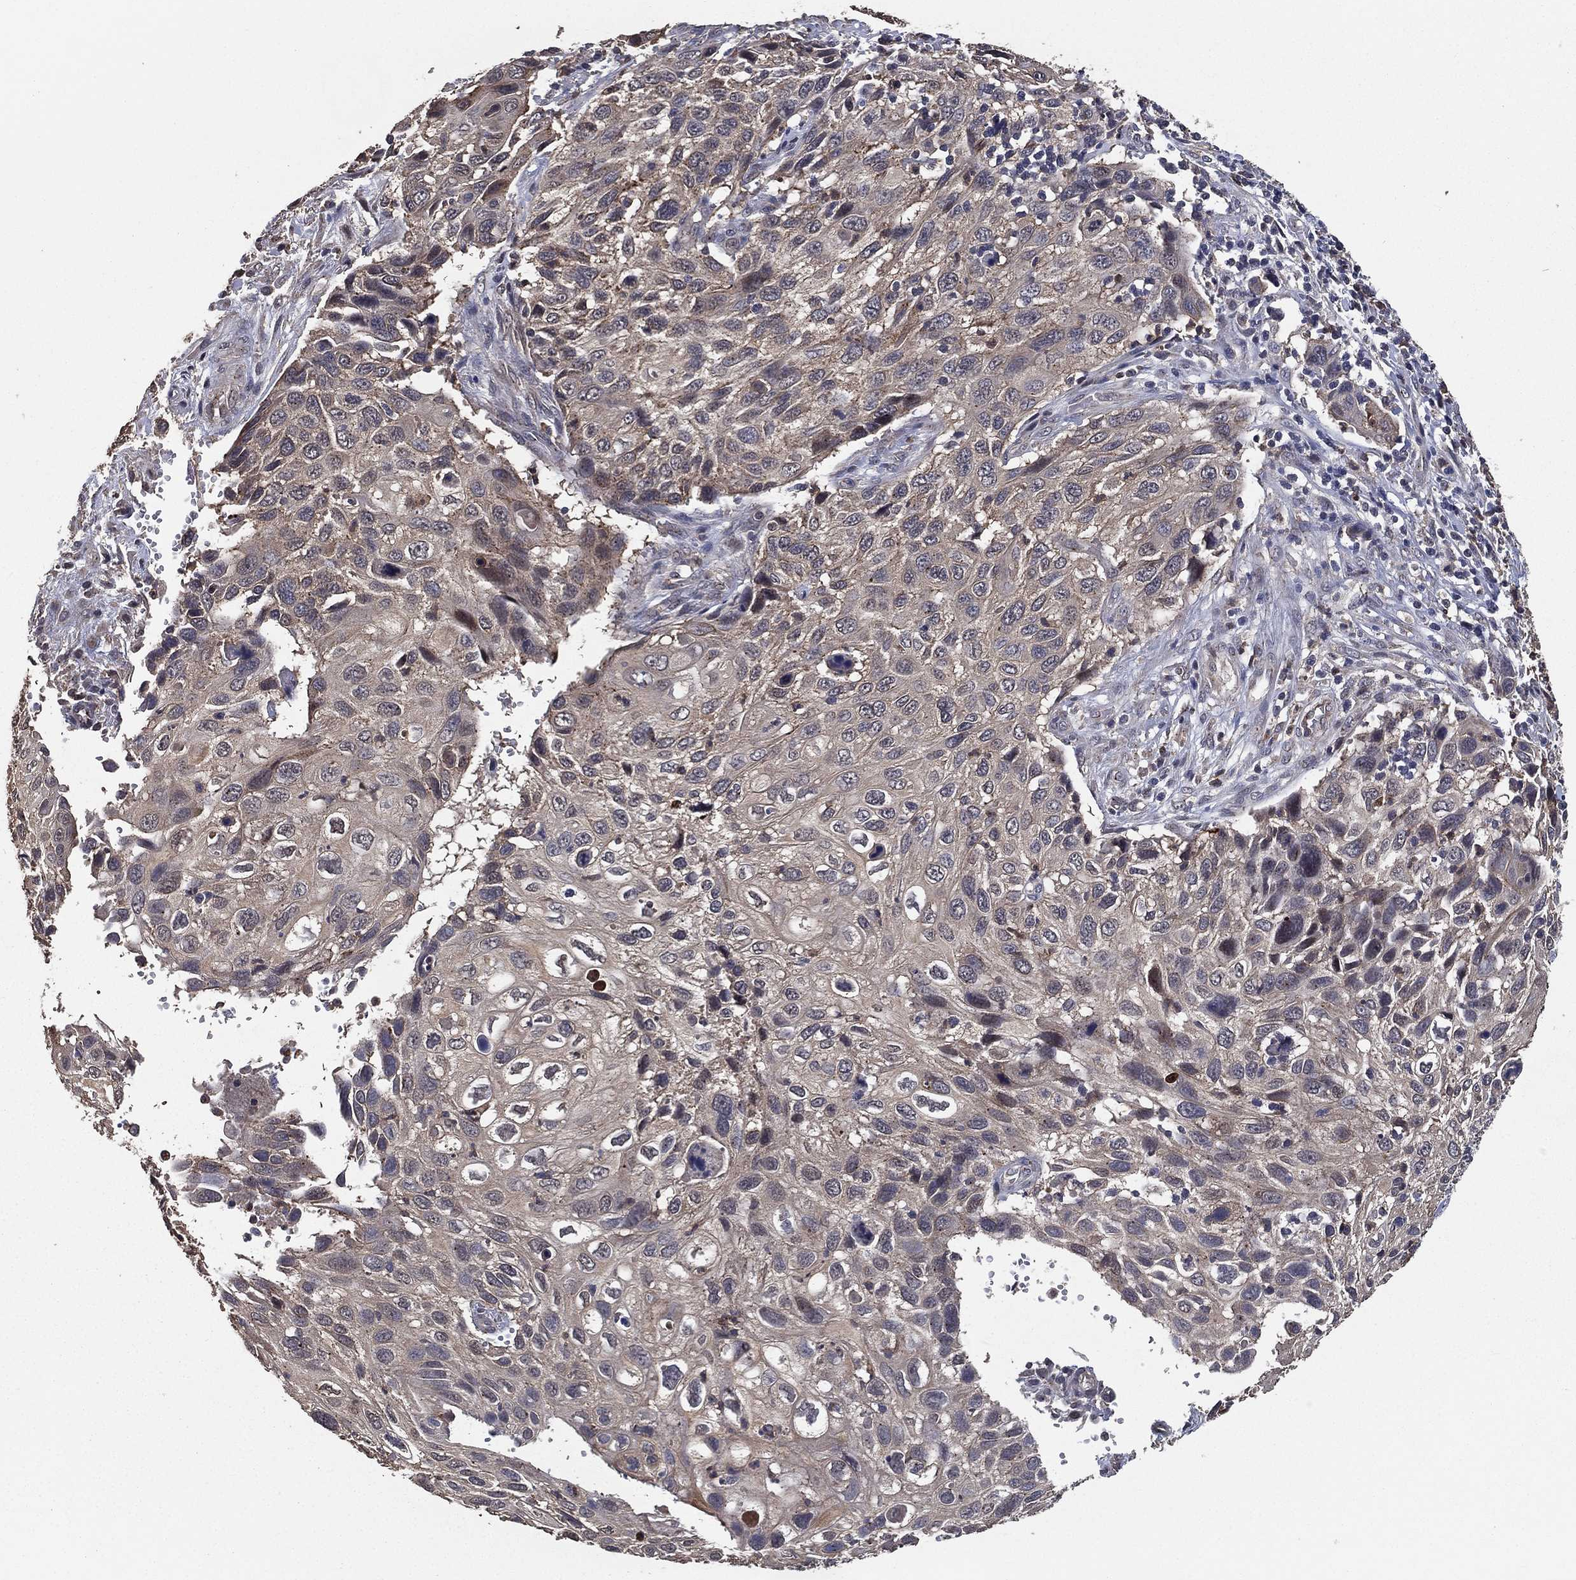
{"staining": {"intensity": "negative", "quantity": "none", "location": "none"}, "tissue": "cervical cancer", "cell_type": "Tumor cells", "image_type": "cancer", "snomed": [{"axis": "morphology", "description": "Squamous cell carcinoma, NOS"}, {"axis": "topography", "description": "Cervix"}], "caption": "The micrograph reveals no staining of tumor cells in cervical cancer (squamous cell carcinoma).", "gene": "PCNT", "patient": {"sex": "female", "age": 70}}